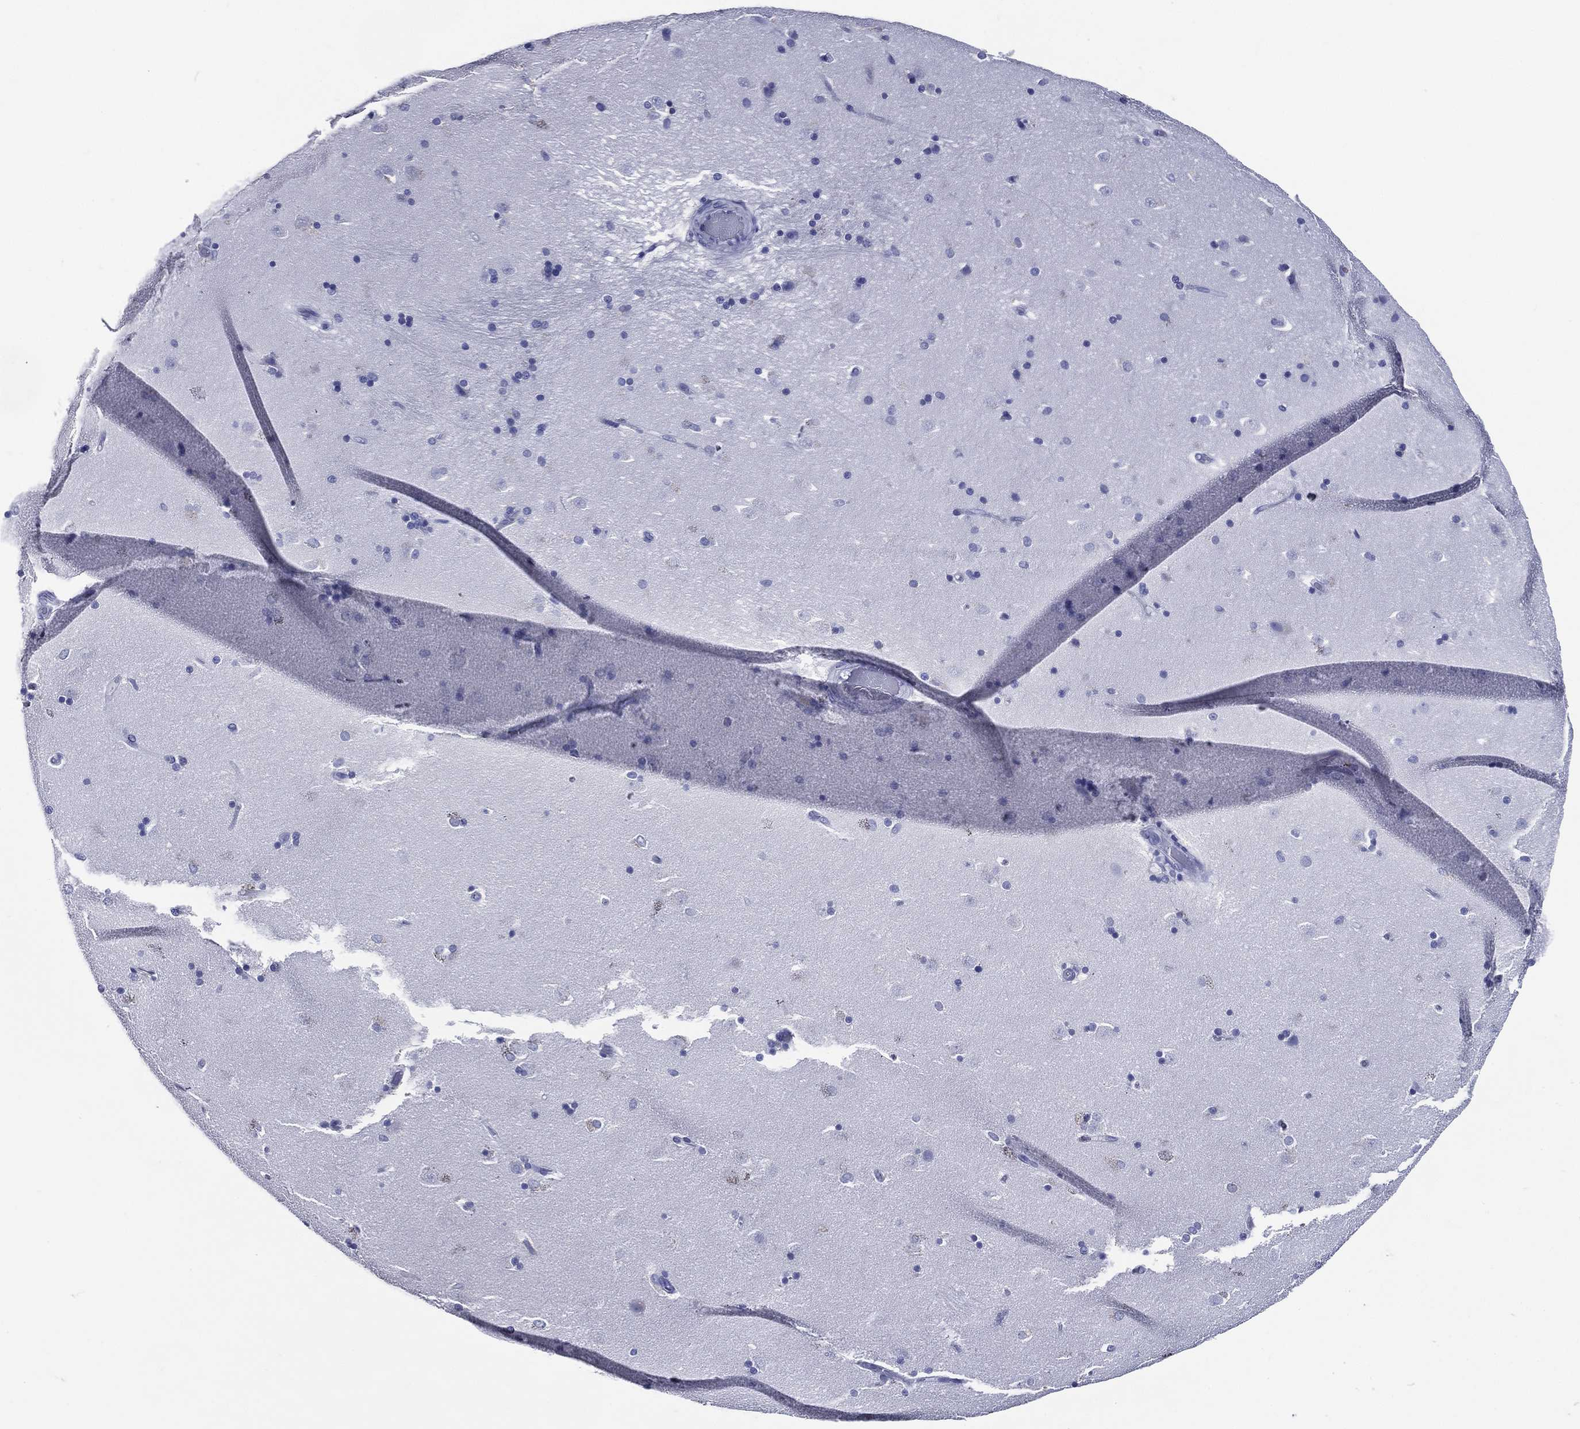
{"staining": {"intensity": "negative", "quantity": "none", "location": "none"}, "tissue": "caudate", "cell_type": "Glial cells", "image_type": "normal", "snomed": [{"axis": "morphology", "description": "Normal tissue, NOS"}, {"axis": "topography", "description": "Lateral ventricle wall"}], "caption": "Immunohistochemistry (IHC) histopathology image of unremarkable caudate stained for a protein (brown), which displays no staining in glial cells. The staining is performed using DAB brown chromogen with nuclei counter-stained in using hematoxylin.", "gene": "ACE2", "patient": {"sex": "male", "age": 51}}